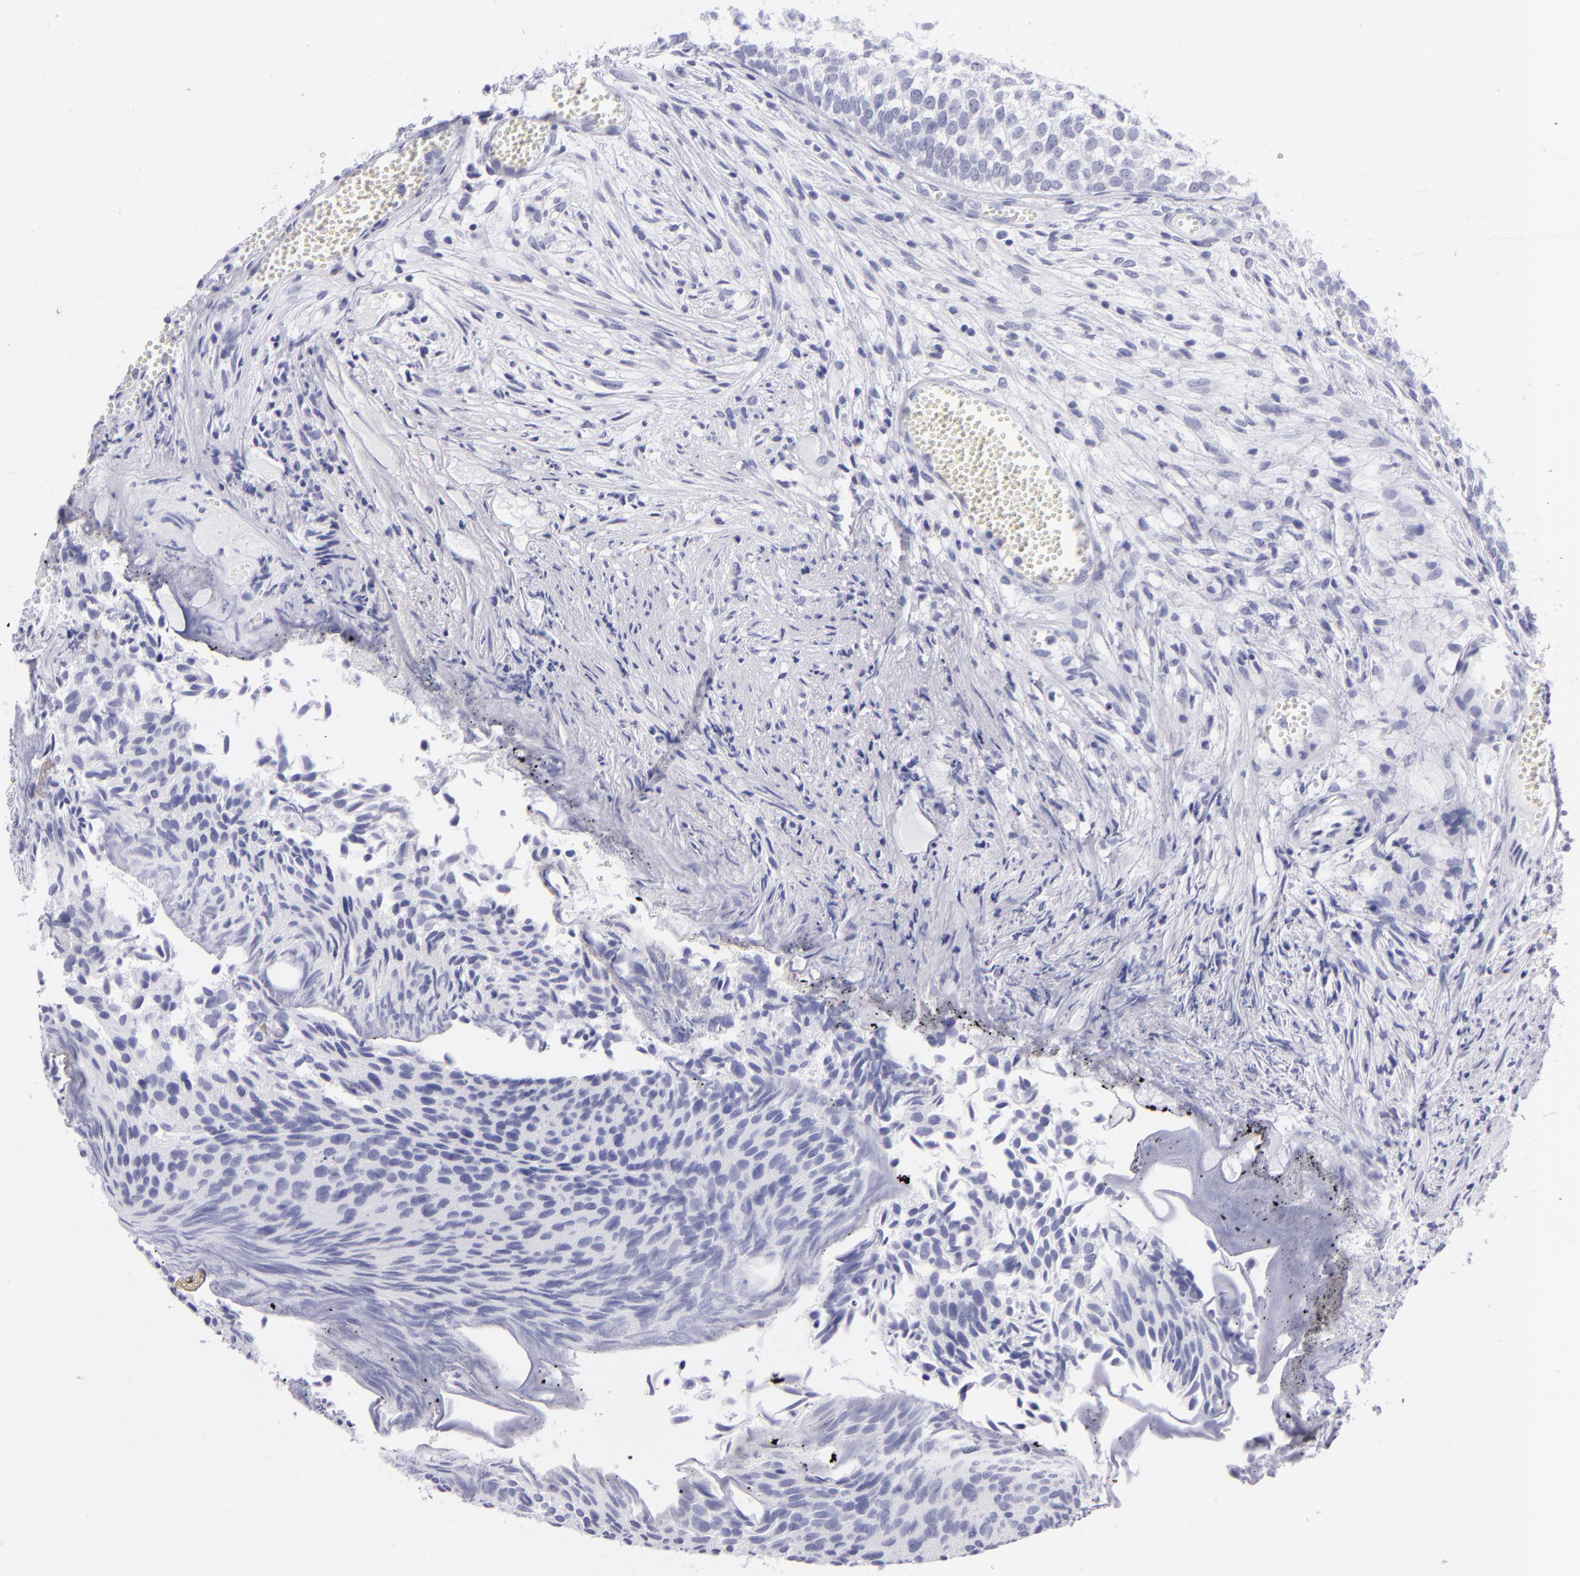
{"staining": {"intensity": "negative", "quantity": "none", "location": "none"}, "tissue": "urothelial cancer", "cell_type": "Tumor cells", "image_type": "cancer", "snomed": [{"axis": "morphology", "description": "Urothelial carcinoma, Low grade"}, {"axis": "topography", "description": "Urinary bladder"}], "caption": "IHC micrograph of human urothelial cancer stained for a protein (brown), which reveals no expression in tumor cells. Brightfield microscopy of IHC stained with DAB (3,3'-diaminobenzidine) (brown) and hematoxylin (blue), captured at high magnification.", "gene": "PVALB", "patient": {"sex": "male", "age": 84}}